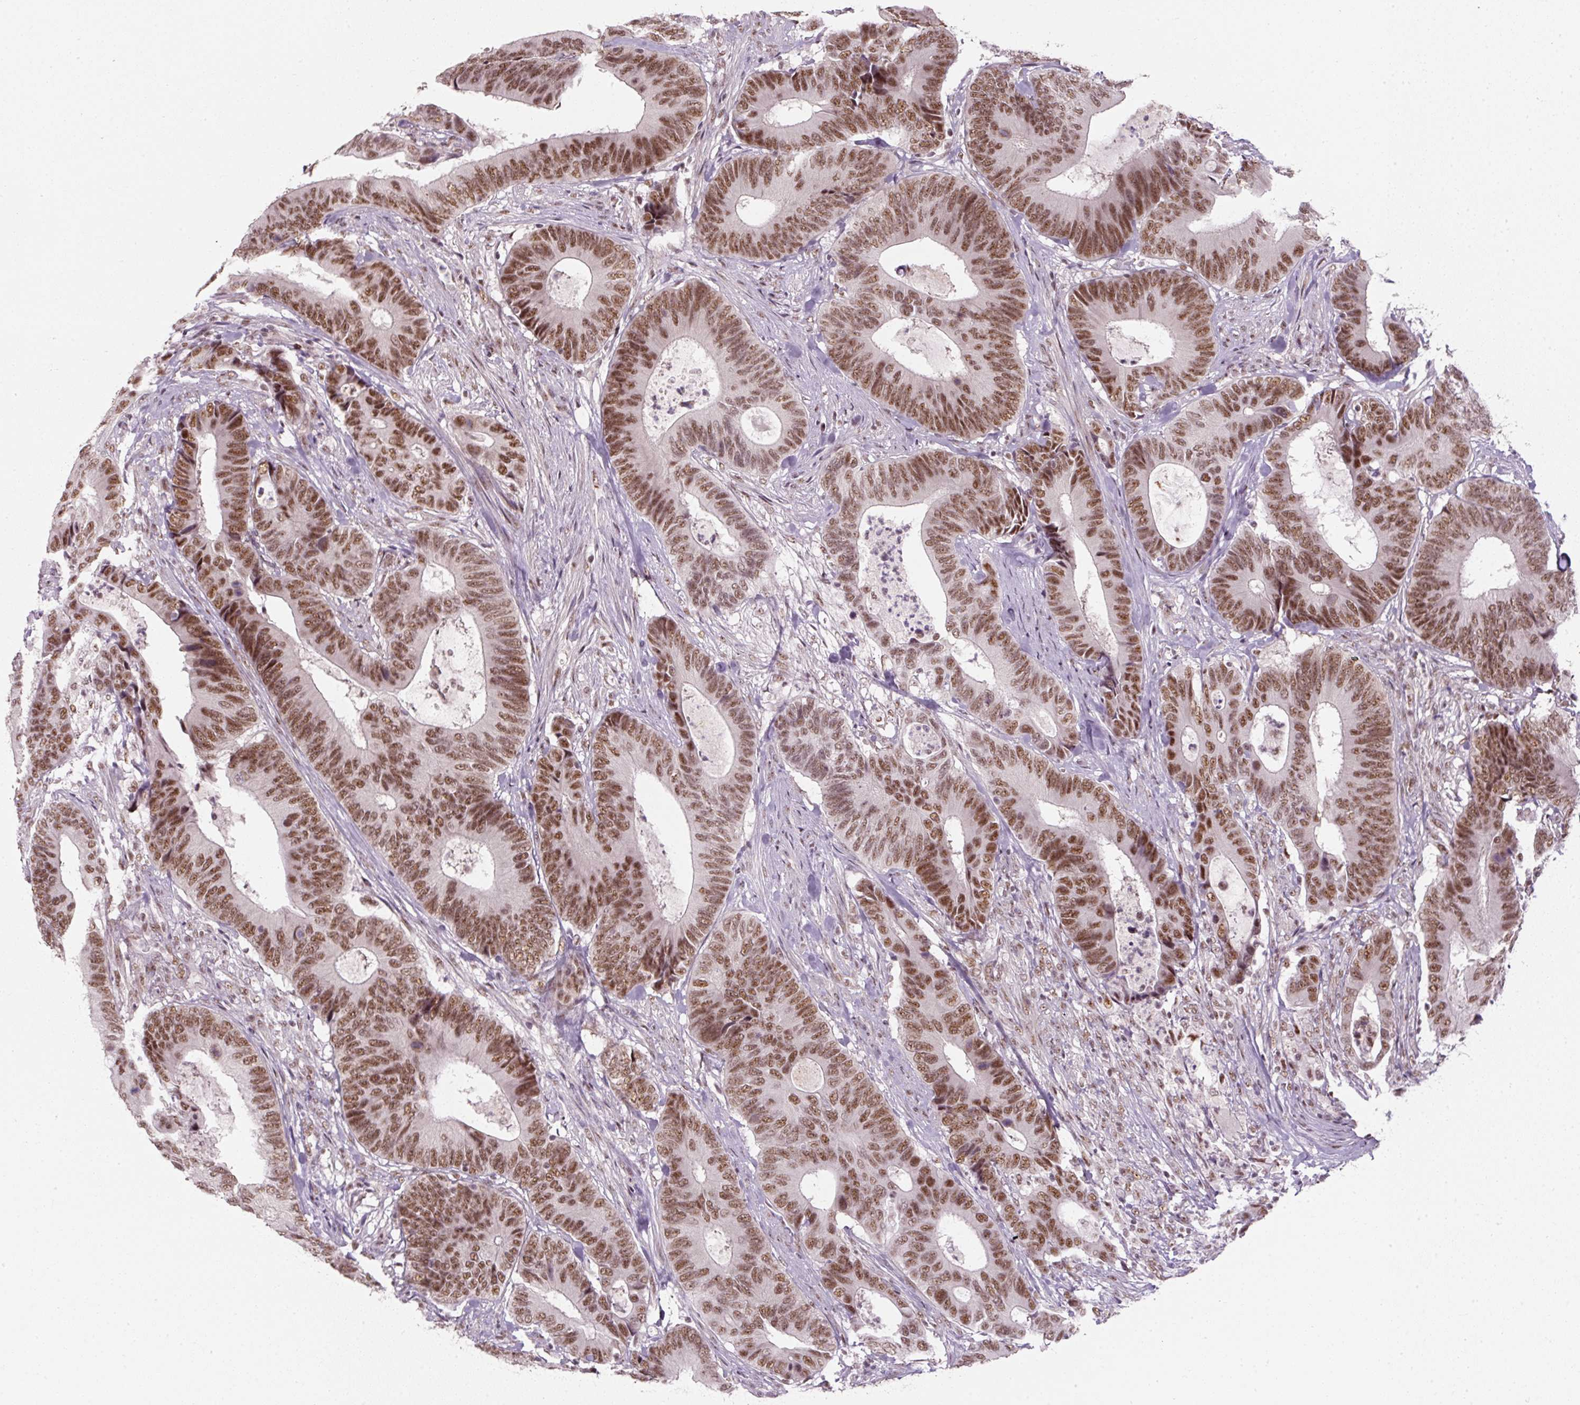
{"staining": {"intensity": "moderate", "quantity": ">75%", "location": "nuclear"}, "tissue": "colorectal cancer", "cell_type": "Tumor cells", "image_type": "cancer", "snomed": [{"axis": "morphology", "description": "Adenocarcinoma, NOS"}, {"axis": "topography", "description": "Colon"}], "caption": "Approximately >75% of tumor cells in colorectal adenocarcinoma show moderate nuclear protein expression as visualized by brown immunohistochemical staining.", "gene": "U2AF2", "patient": {"sex": "male", "age": 87}}